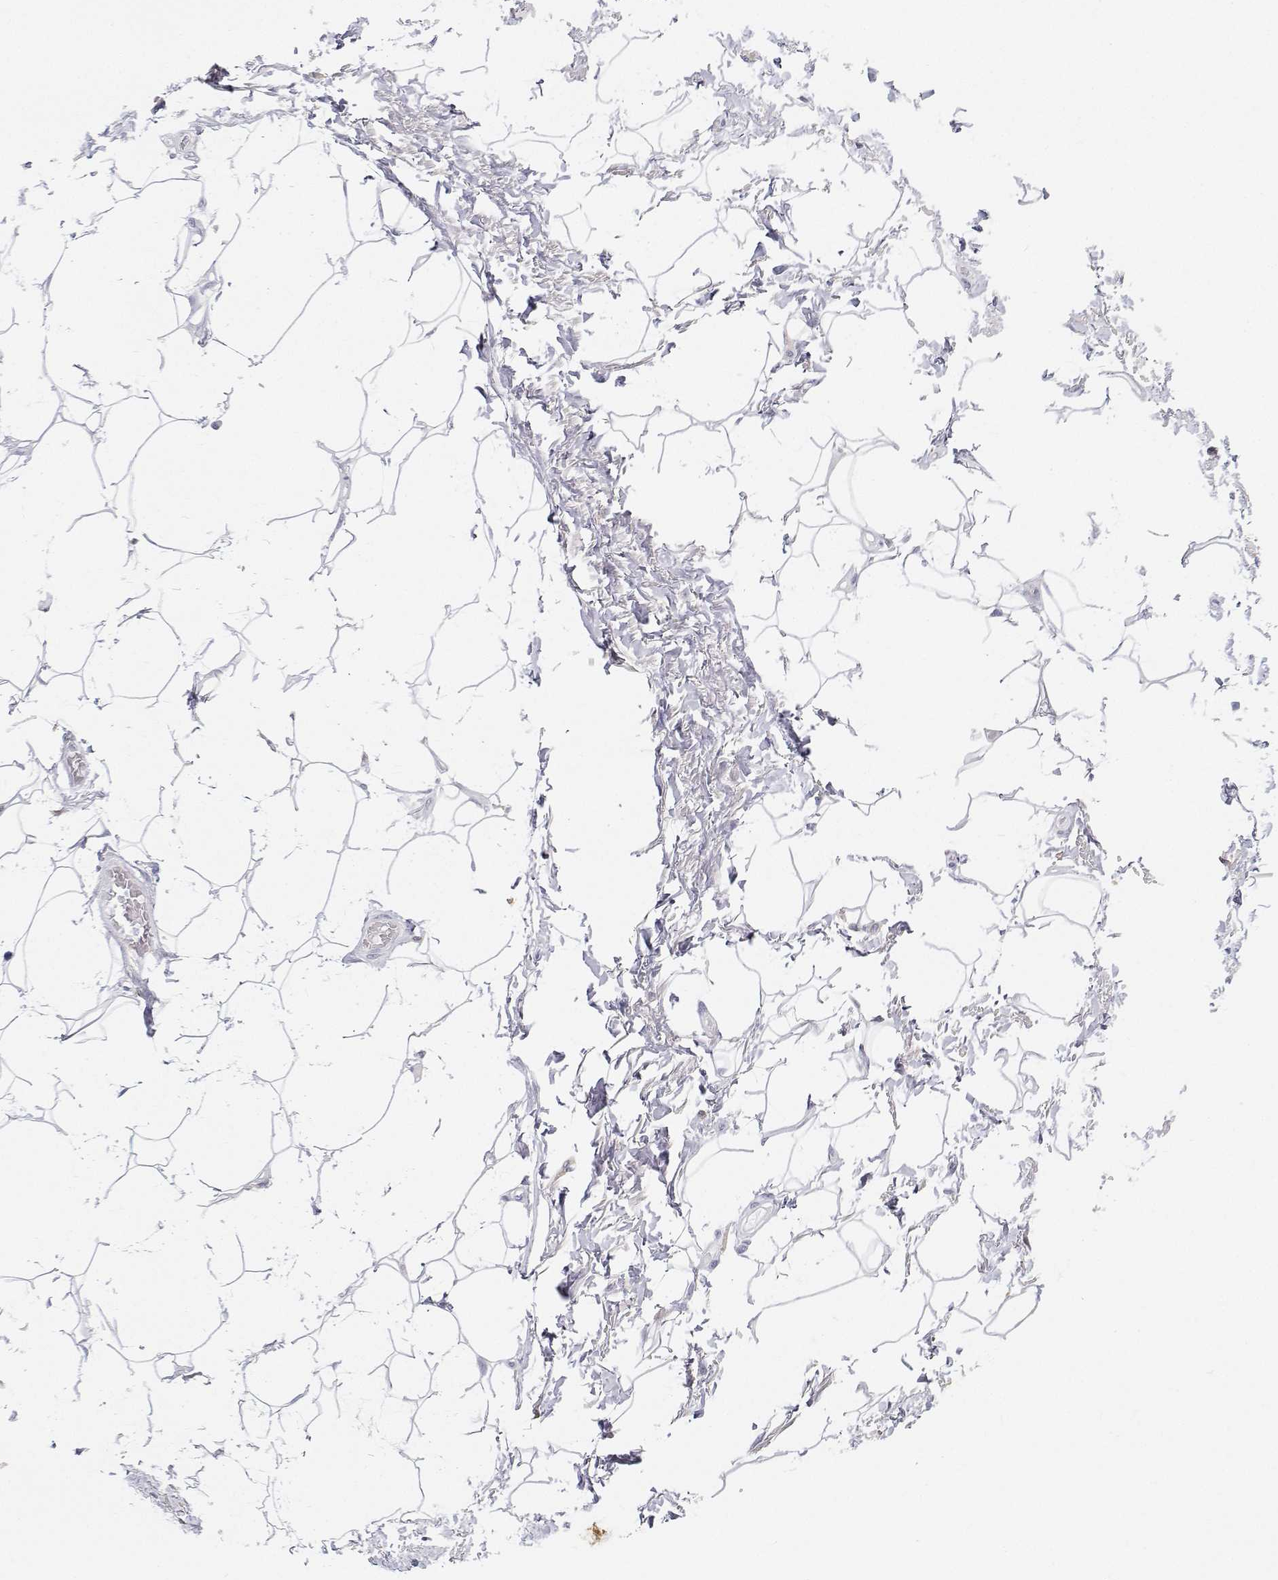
{"staining": {"intensity": "negative", "quantity": "none", "location": "none"}, "tissue": "adipose tissue", "cell_type": "Adipocytes", "image_type": "normal", "snomed": [{"axis": "morphology", "description": "Normal tissue, NOS"}, {"axis": "topography", "description": "Peripheral nerve tissue"}], "caption": "A high-resolution image shows immunohistochemistry staining of normal adipose tissue, which exhibits no significant positivity in adipocytes. Nuclei are stained in blue.", "gene": "TTN", "patient": {"sex": "male", "age": 51}}